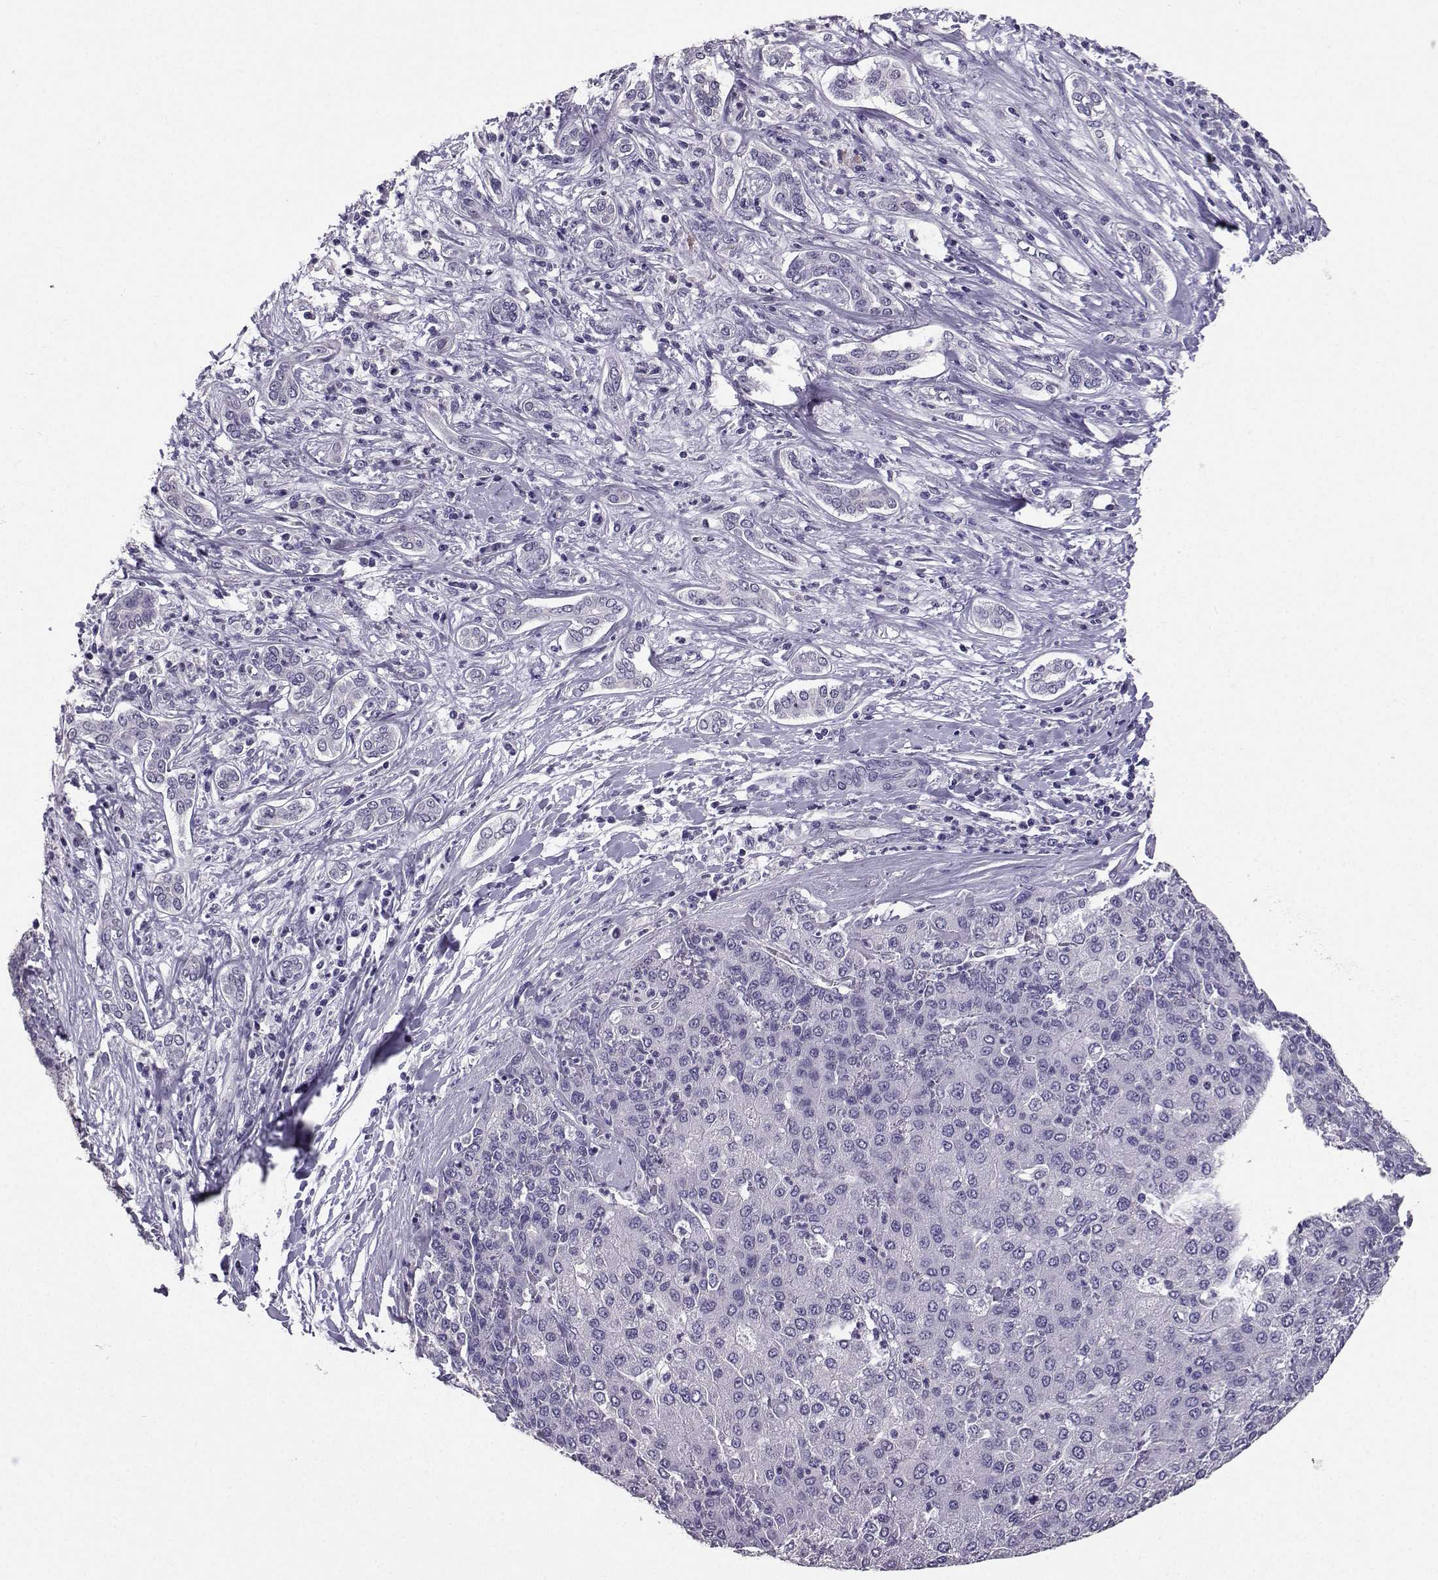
{"staining": {"intensity": "negative", "quantity": "none", "location": "none"}, "tissue": "liver cancer", "cell_type": "Tumor cells", "image_type": "cancer", "snomed": [{"axis": "morphology", "description": "Carcinoma, Hepatocellular, NOS"}, {"axis": "topography", "description": "Liver"}], "caption": "This is an IHC photomicrograph of liver cancer. There is no expression in tumor cells.", "gene": "SPAG11B", "patient": {"sex": "male", "age": 65}}